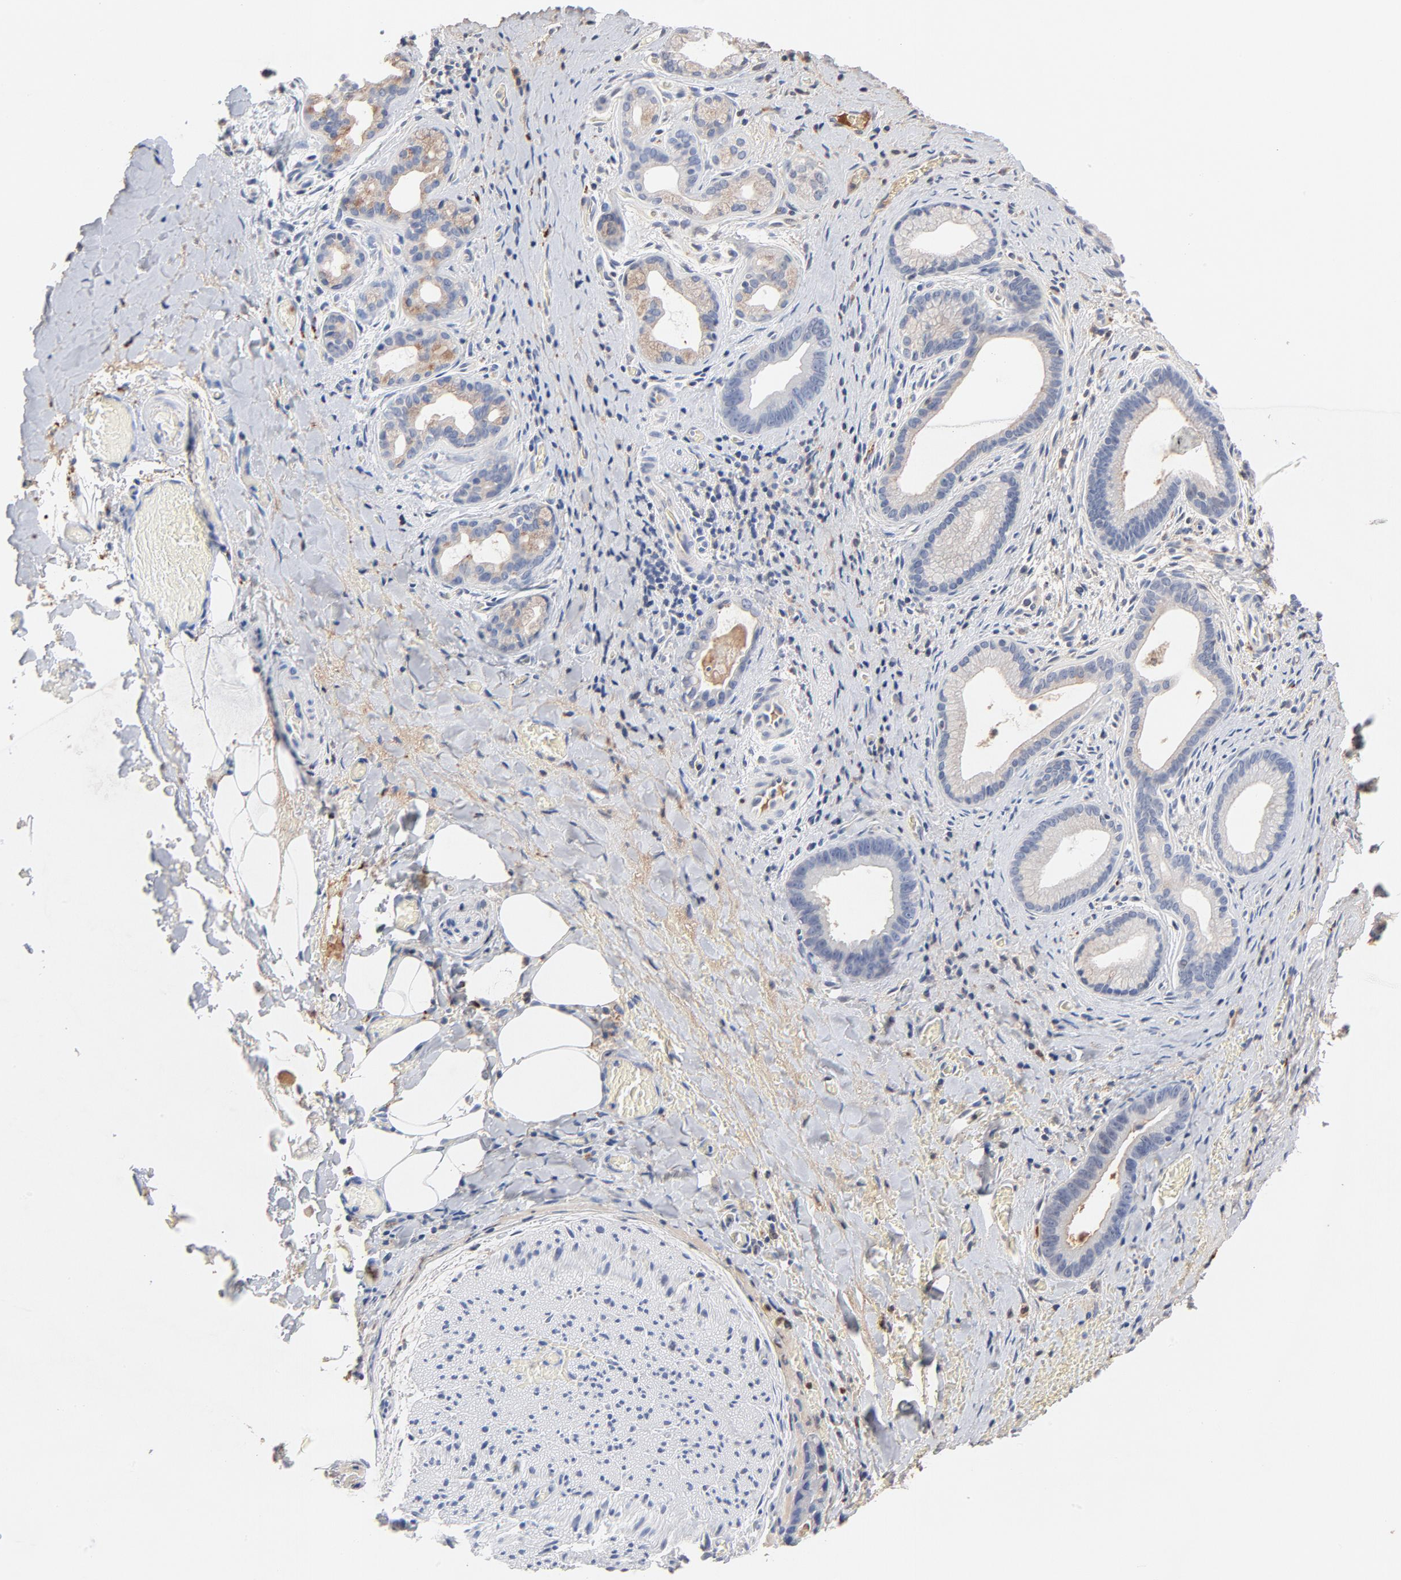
{"staining": {"intensity": "negative", "quantity": "none", "location": "none"}, "tissue": "liver cancer", "cell_type": "Tumor cells", "image_type": "cancer", "snomed": [{"axis": "morphology", "description": "Cholangiocarcinoma"}, {"axis": "topography", "description": "Liver"}], "caption": "The histopathology image demonstrates no staining of tumor cells in liver cancer (cholangiocarcinoma).", "gene": "SERPINA4", "patient": {"sex": "female", "age": 55}}